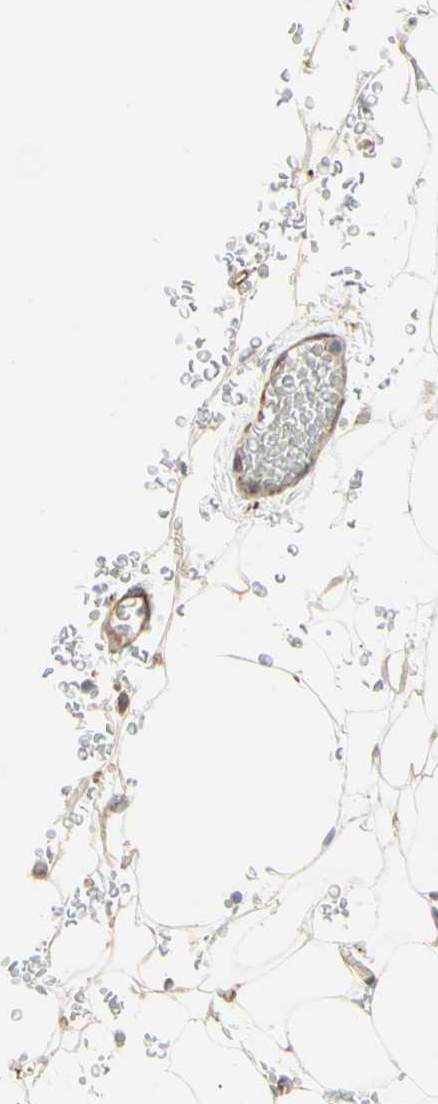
{"staining": {"intensity": "moderate", "quantity": "25%-75%", "location": "cytoplasmic/membranous"}, "tissue": "adipose tissue", "cell_type": "Adipocytes", "image_type": "normal", "snomed": [{"axis": "morphology", "description": "Normal tissue, NOS"}, {"axis": "topography", "description": "Peripheral nerve tissue"}], "caption": "This is an image of IHC staining of unremarkable adipose tissue, which shows moderate positivity in the cytoplasmic/membranous of adipocytes.", "gene": "FNDC3A", "patient": {"sex": "male", "age": 70}}